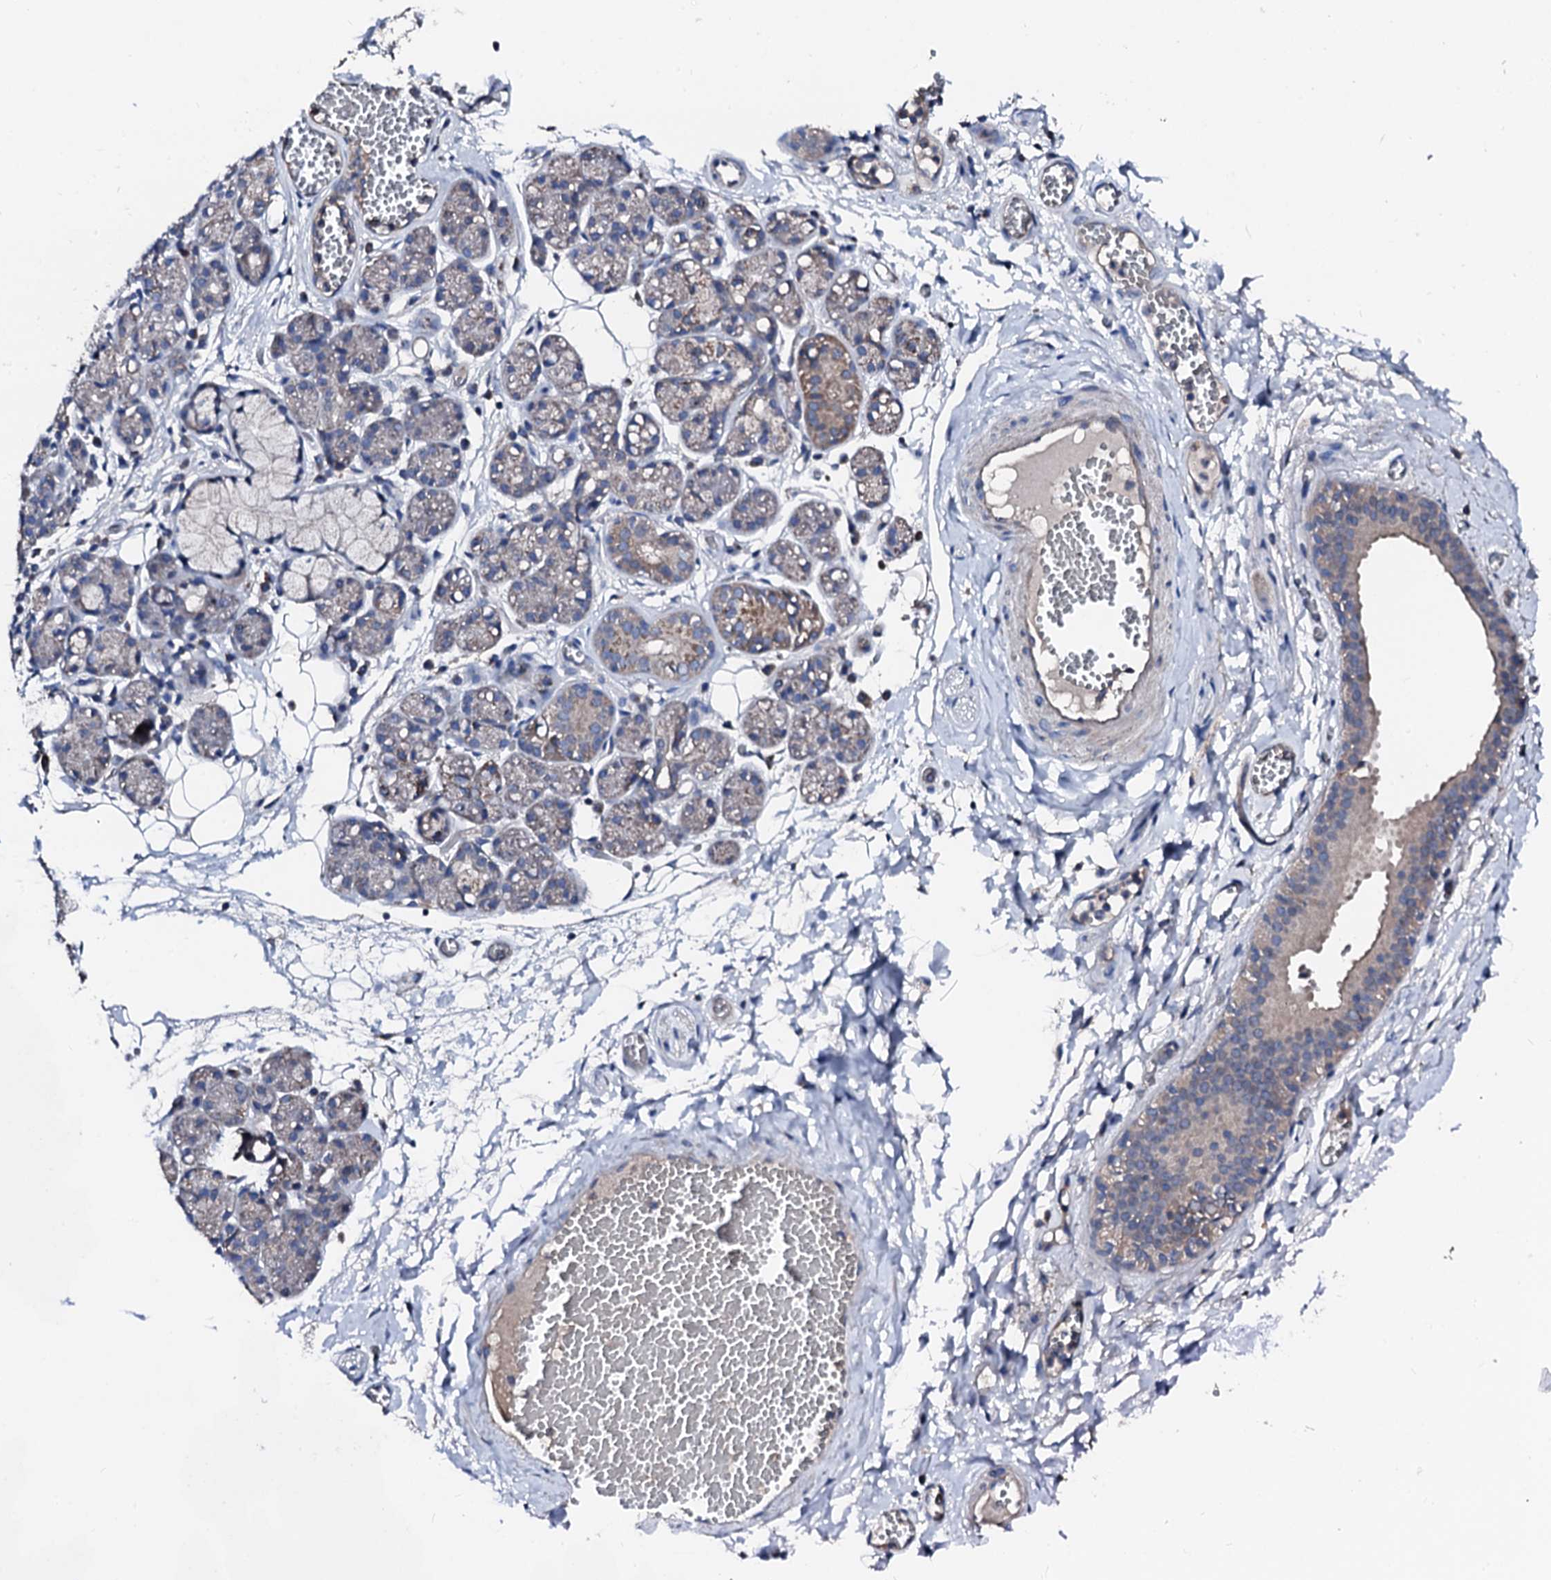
{"staining": {"intensity": "weak", "quantity": "<25%", "location": "cytoplasmic/membranous"}, "tissue": "salivary gland", "cell_type": "Glandular cells", "image_type": "normal", "snomed": [{"axis": "morphology", "description": "Normal tissue, NOS"}, {"axis": "topography", "description": "Salivary gland"}], "caption": "An image of human salivary gland is negative for staining in glandular cells.", "gene": "TRAFD1", "patient": {"sex": "male", "age": 63}}